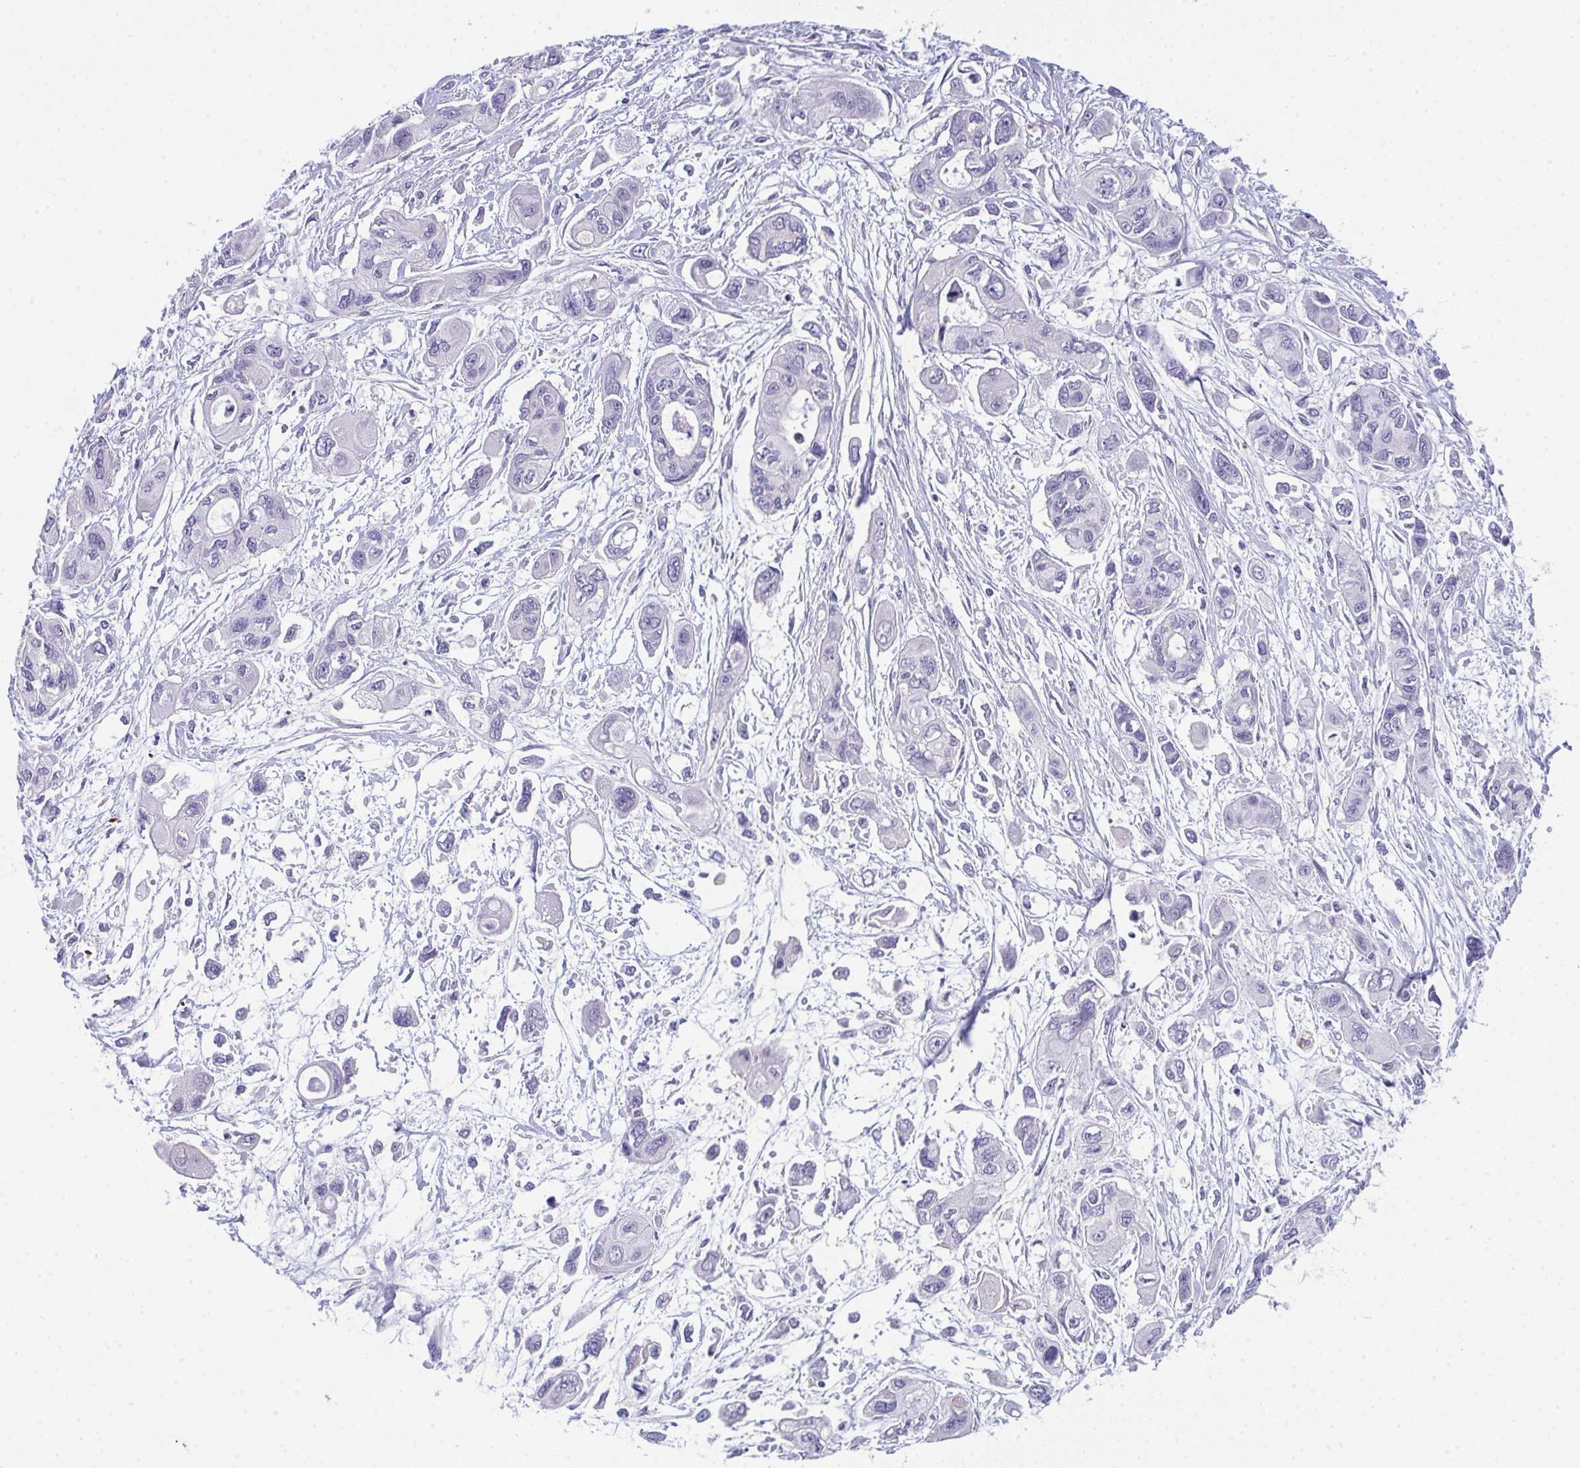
{"staining": {"intensity": "negative", "quantity": "none", "location": "none"}, "tissue": "pancreatic cancer", "cell_type": "Tumor cells", "image_type": "cancer", "snomed": [{"axis": "morphology", "description": "Adenocarcinoma, NOS"}, {"axis": "topography", "description": "Pancreas"}], "caption": "High magnification brightfield microscopy of pancreatic cancer (adenocarcinoma) stained with DAB (brown) and counterstained with hematoxylin (blue): tumor cells show no significant expression. The staining is performed using DAB brown chromogen with nuclei counter-stained in using hematoxylin.", "gene": "SPTB", "patient": {"sex": "female", "age": 47}}